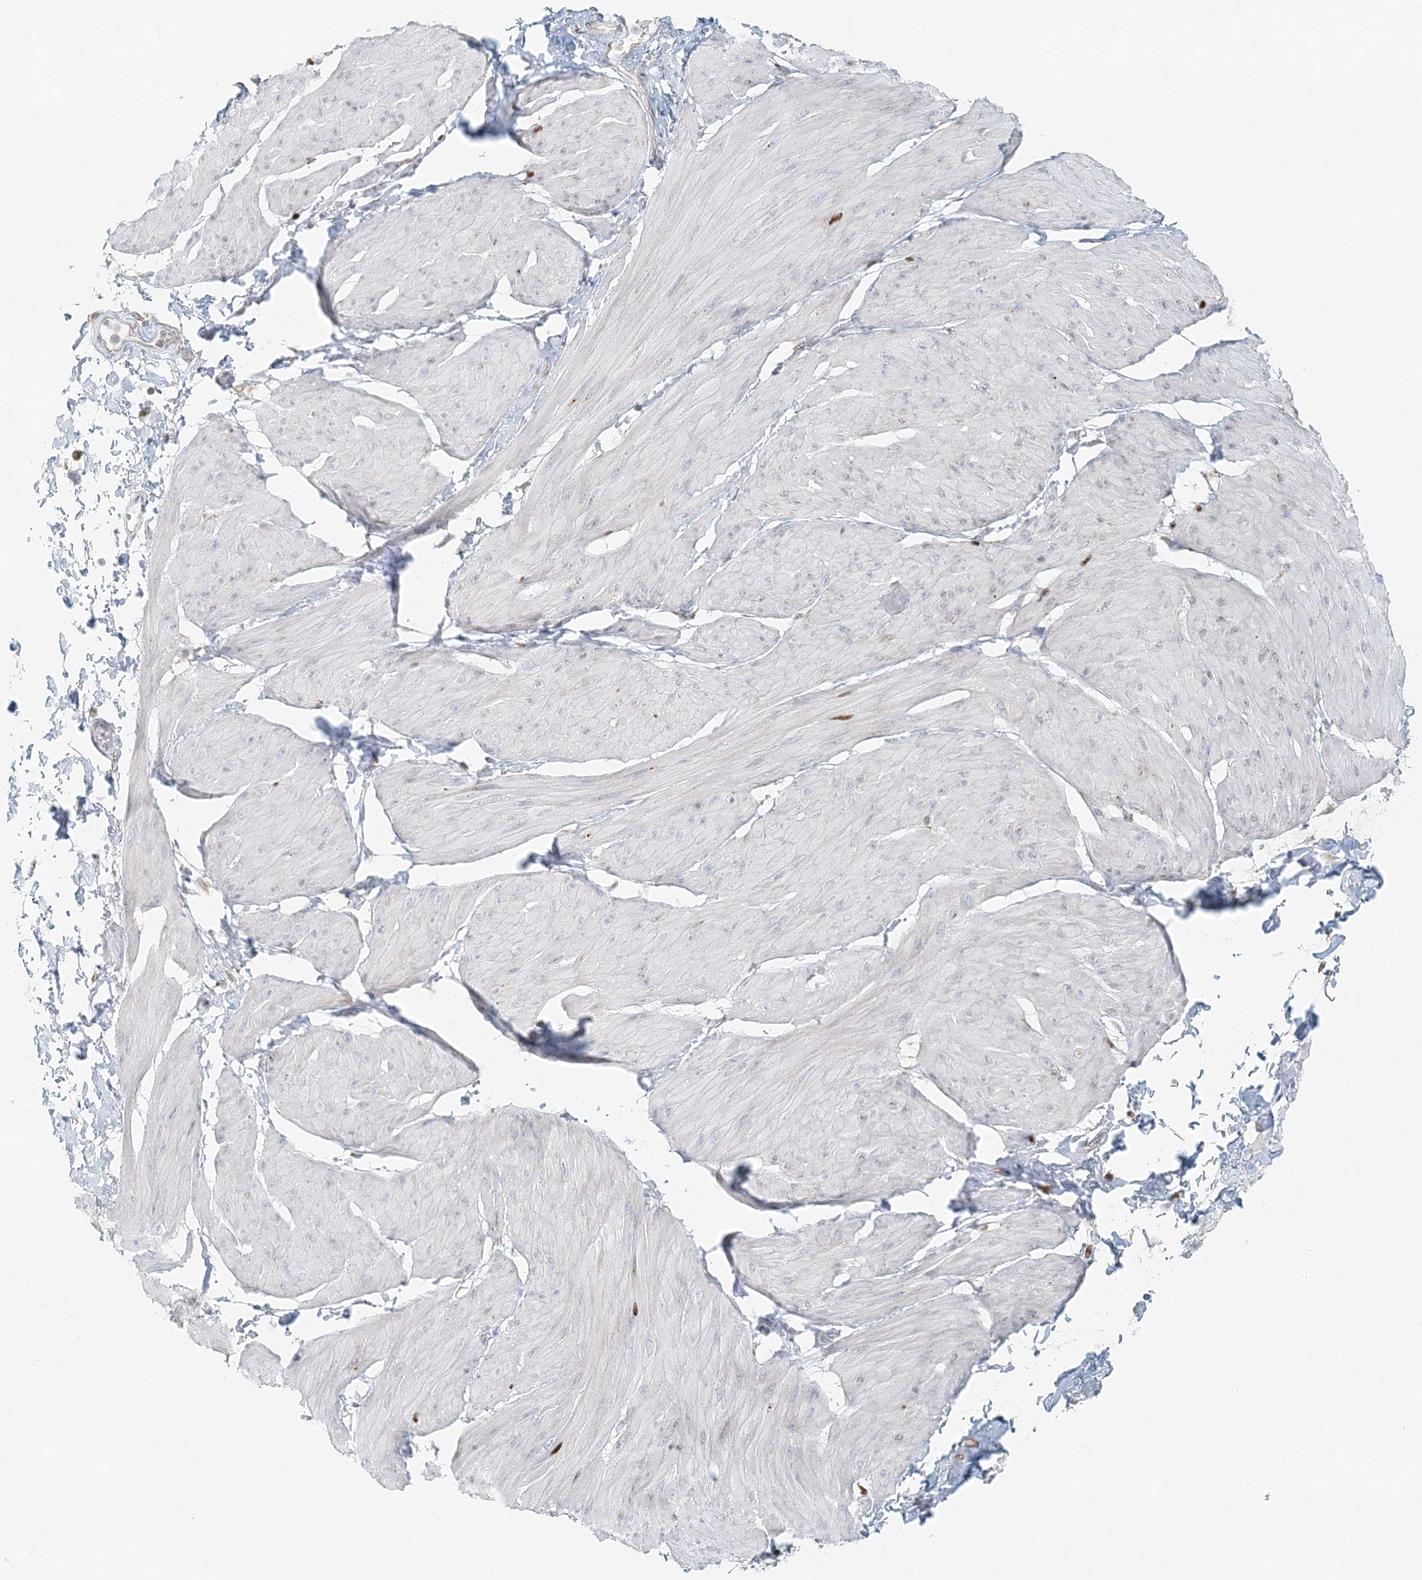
{"staining": {"intensity": "negative", "quantity": "none", "location": "none"}, "tissue": "smooth muscle", "cell_type": "Smooth muscle cells", "image_type": "normal", "snomed": [{"axis": "morphology", "description": "Urothelial carcinoma, High grade"}, {"axis": "topography", "description": "Urinary bladder"}], "caption": "The micrograph displays no staining of smooth muscle cells in benign smooth muscle. (DAB (3,3'-diaminobenzidine) immunohistochemistry (IHC) visualized using brightfield microscopy, high magnification).", "gene": "STK11IP", "patient": {"sex": "male", "age": 46}}